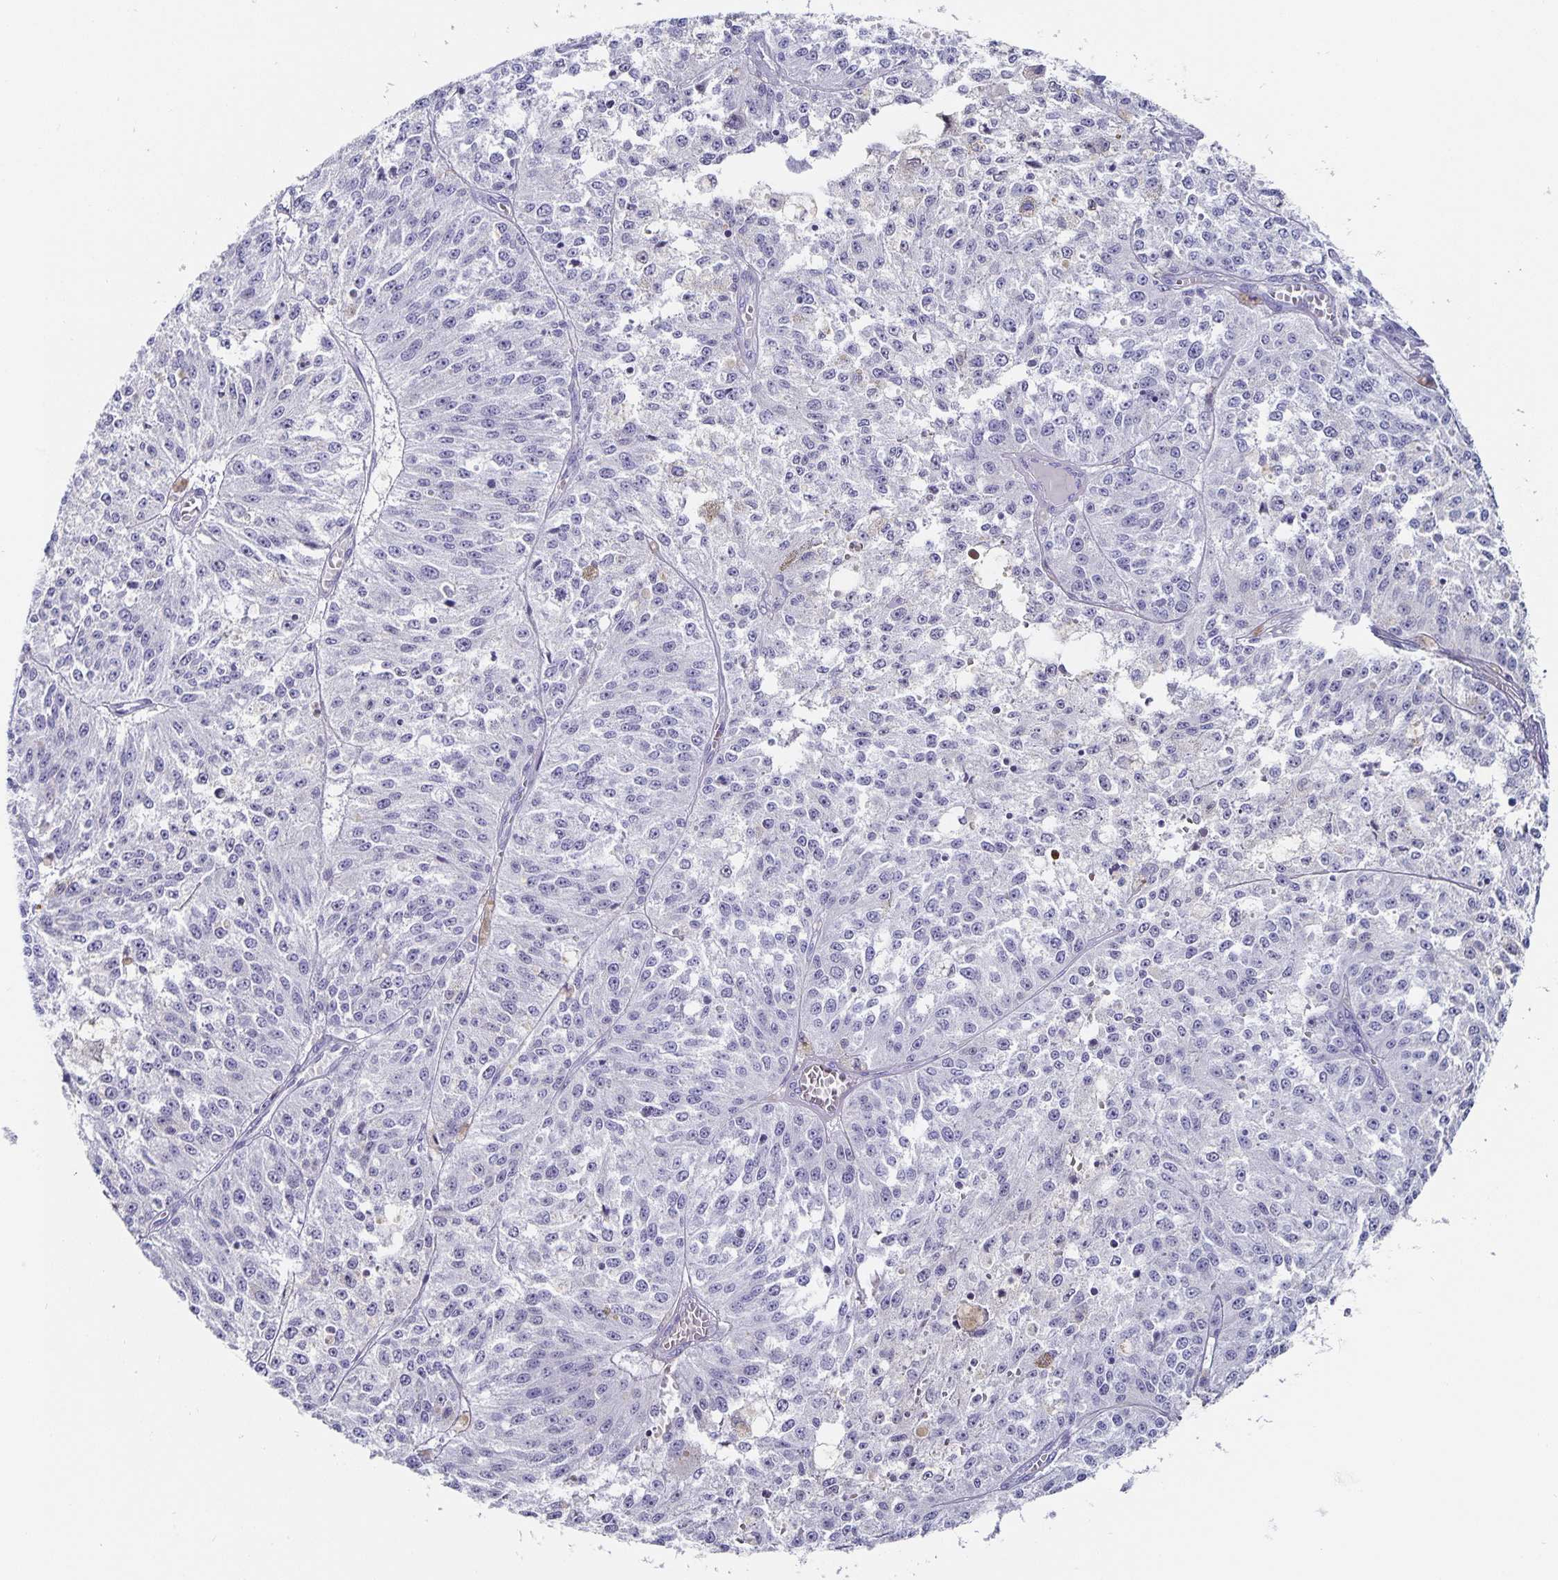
{"staining": {"intensity": "negative", "quantity": "none", "location": "none"}, "tissue": "melanoma", "cell_type": "Tumor cells", "image_type": "cancer", "snomed": [{"axis": "morphology", "description": "Malignant melanoma, Metastatic site"}, {"axis": "topography", "description": "Lymph node"}], "caption": "High magnification brightfield microscopy of melanoma stained with DAB (3,3'-diaminobenzidine) (brown) and counterstained with hematoxylin (blue): tumor cells show no significant staining.", "gene": "CHGA", "patient": {"sex": "female", "age": 64}}